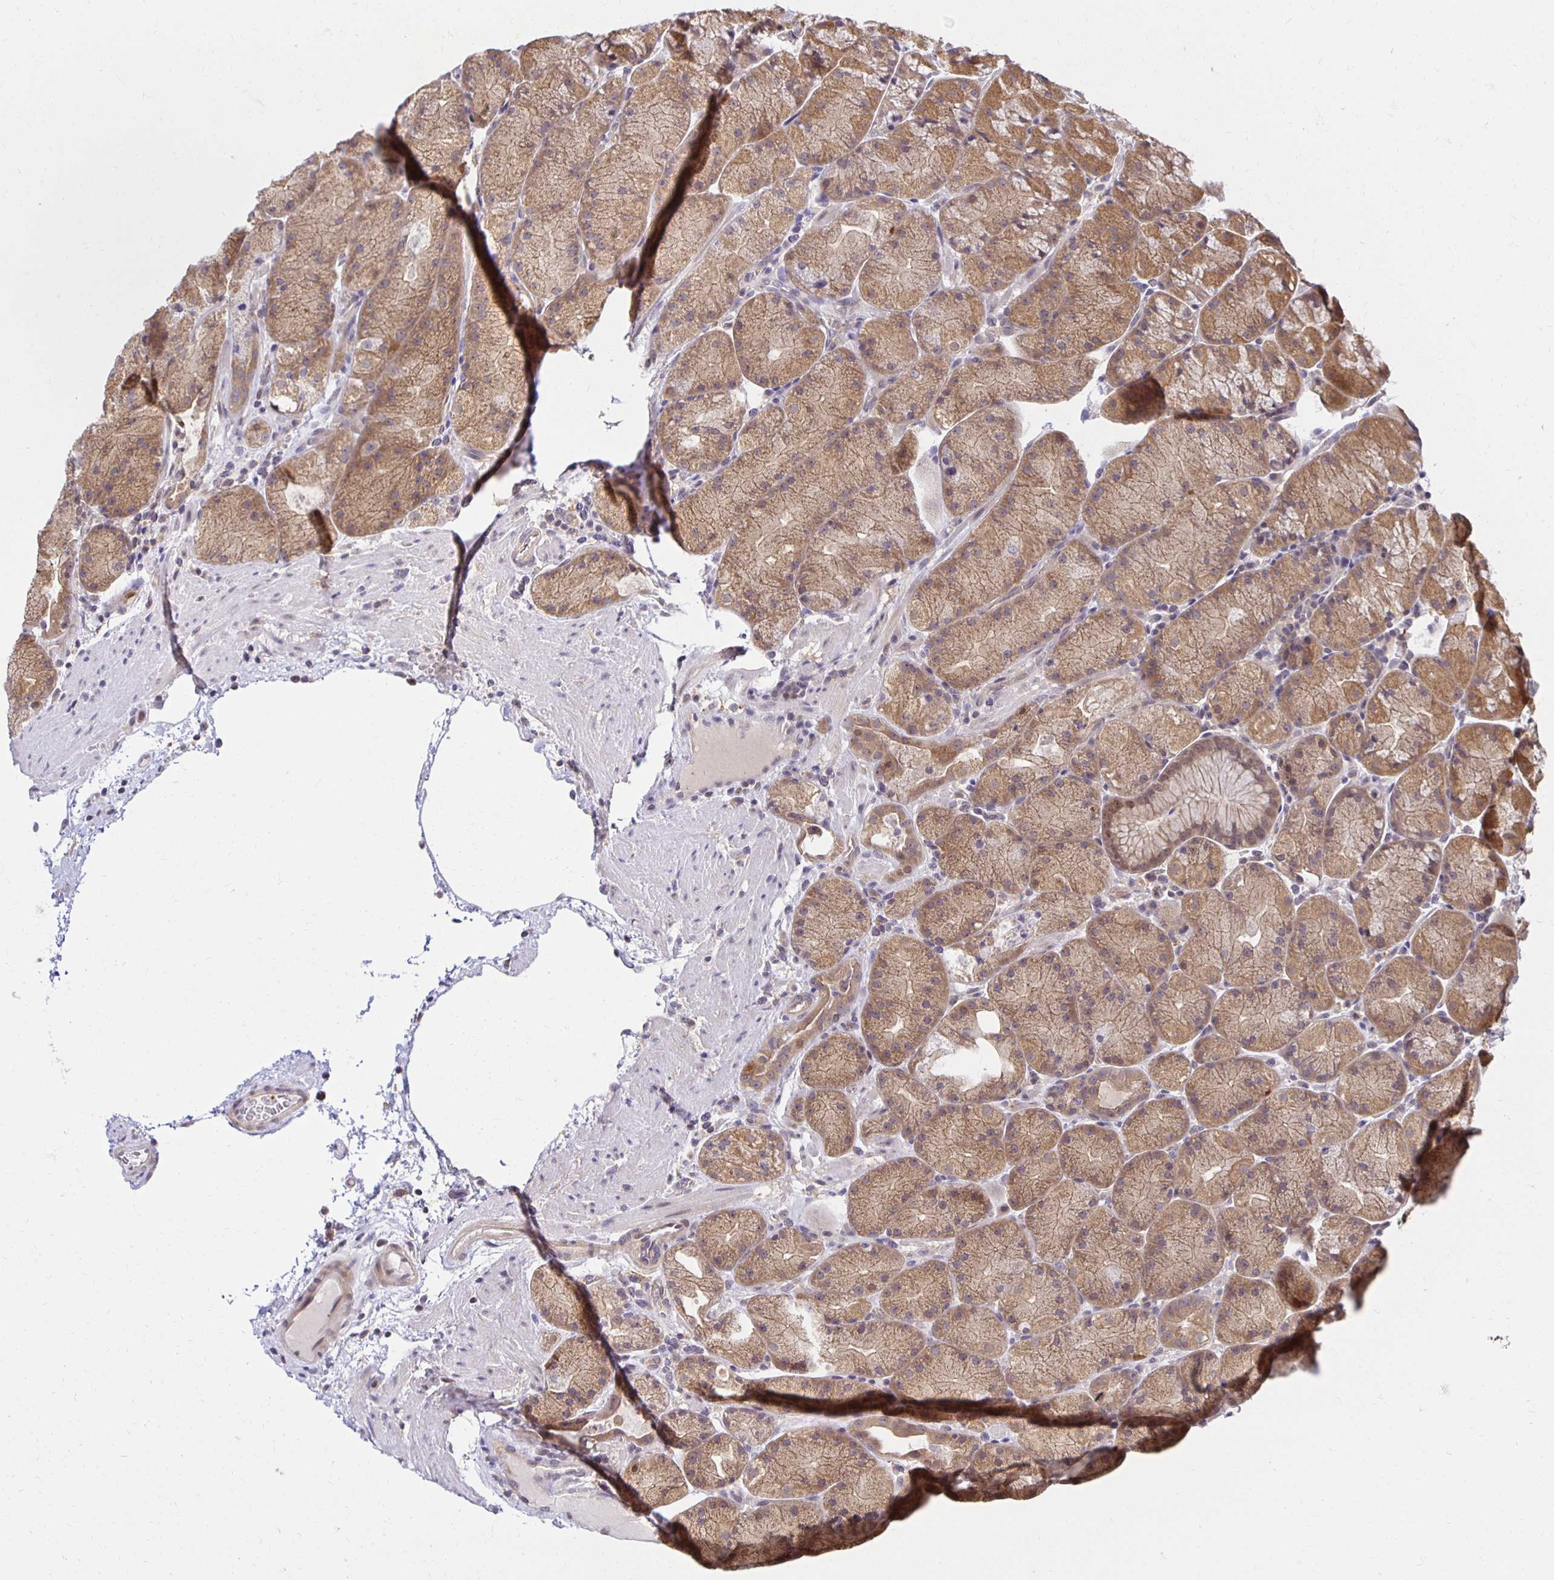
{"staining": {"intensity": "moderate", "quantity": ">75%", "location": "cytoplasmic/membranous"}, "tissue": "stomach", "cell_type": "Glandular cells", "image_type": "normal", "snomed": [{"axis": "morphology", "description": "Normal tissue, NOS"}, {"axis": "topography", "description": "Stomach, upper"}, {"axis": "topography", "description": "Stomach"}], "caption": "DAB (3,3'-diaminobenzidine) immunohistochemical staining of benign stomach shows moderate cytoplasmic/membranous protein staining in approximately >75% of glandular cells.", "gene": "MIEN1", "patient": {"sex": "male", "age": 48}}